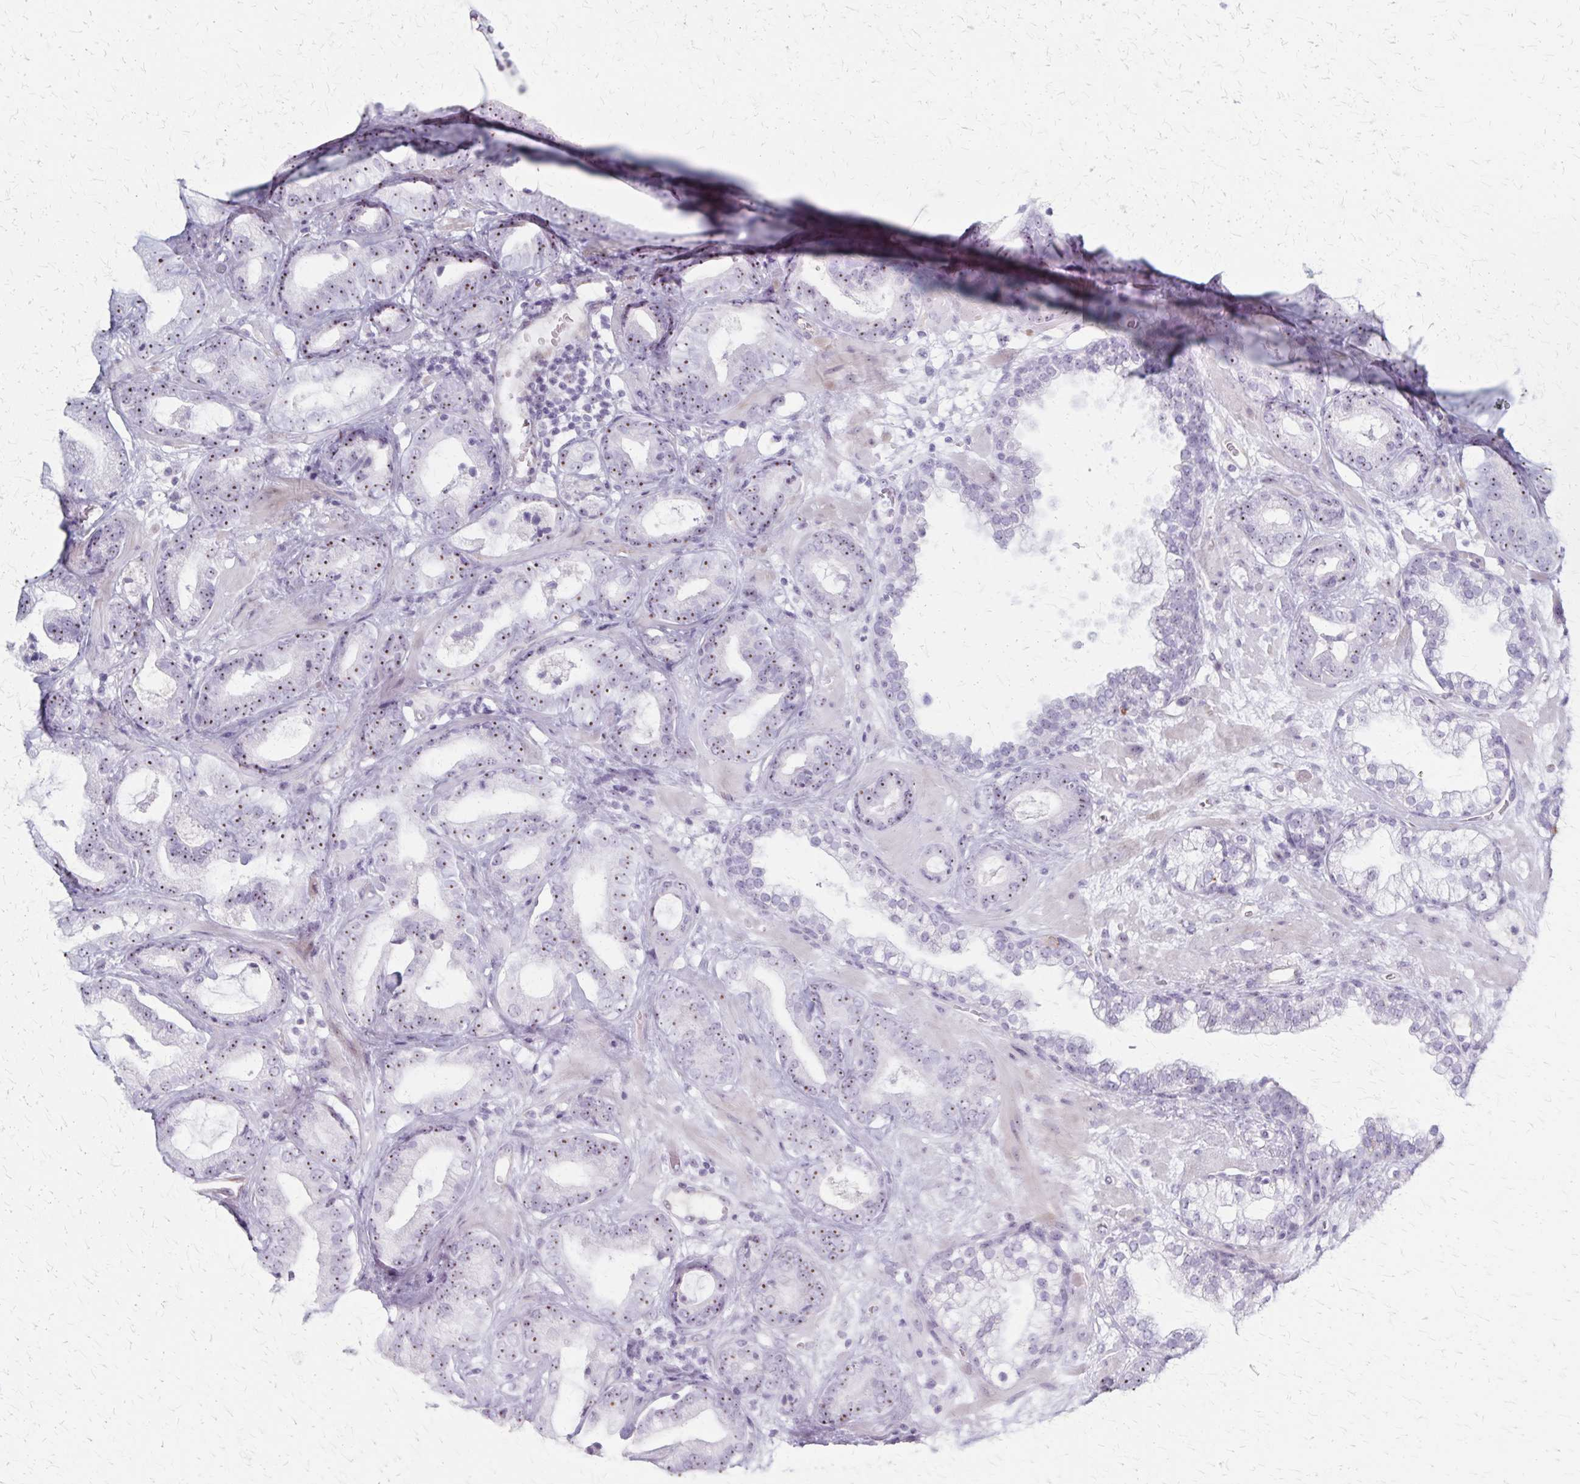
{"staining": {"intensity": "moderate", "quantity": ">75%", "location": "nuclear"}, "tissue": "prostate cancer", "cell_type": "Tumor cells", "image_type": "cancer", "snomed": [{"axis": "morphology", "description": "Adenocarcinoma, Low grade"}, {"axis": "topography", "description": "Prostate"}], "caption": "Protein staining by IHC reveals moderate nuclear staining in approximately >75% of tumor cells in adenocarcinoma (low-grade) (prostate).", "gene": "DLK2", "patient": {"sex": "male", "age": 62}}